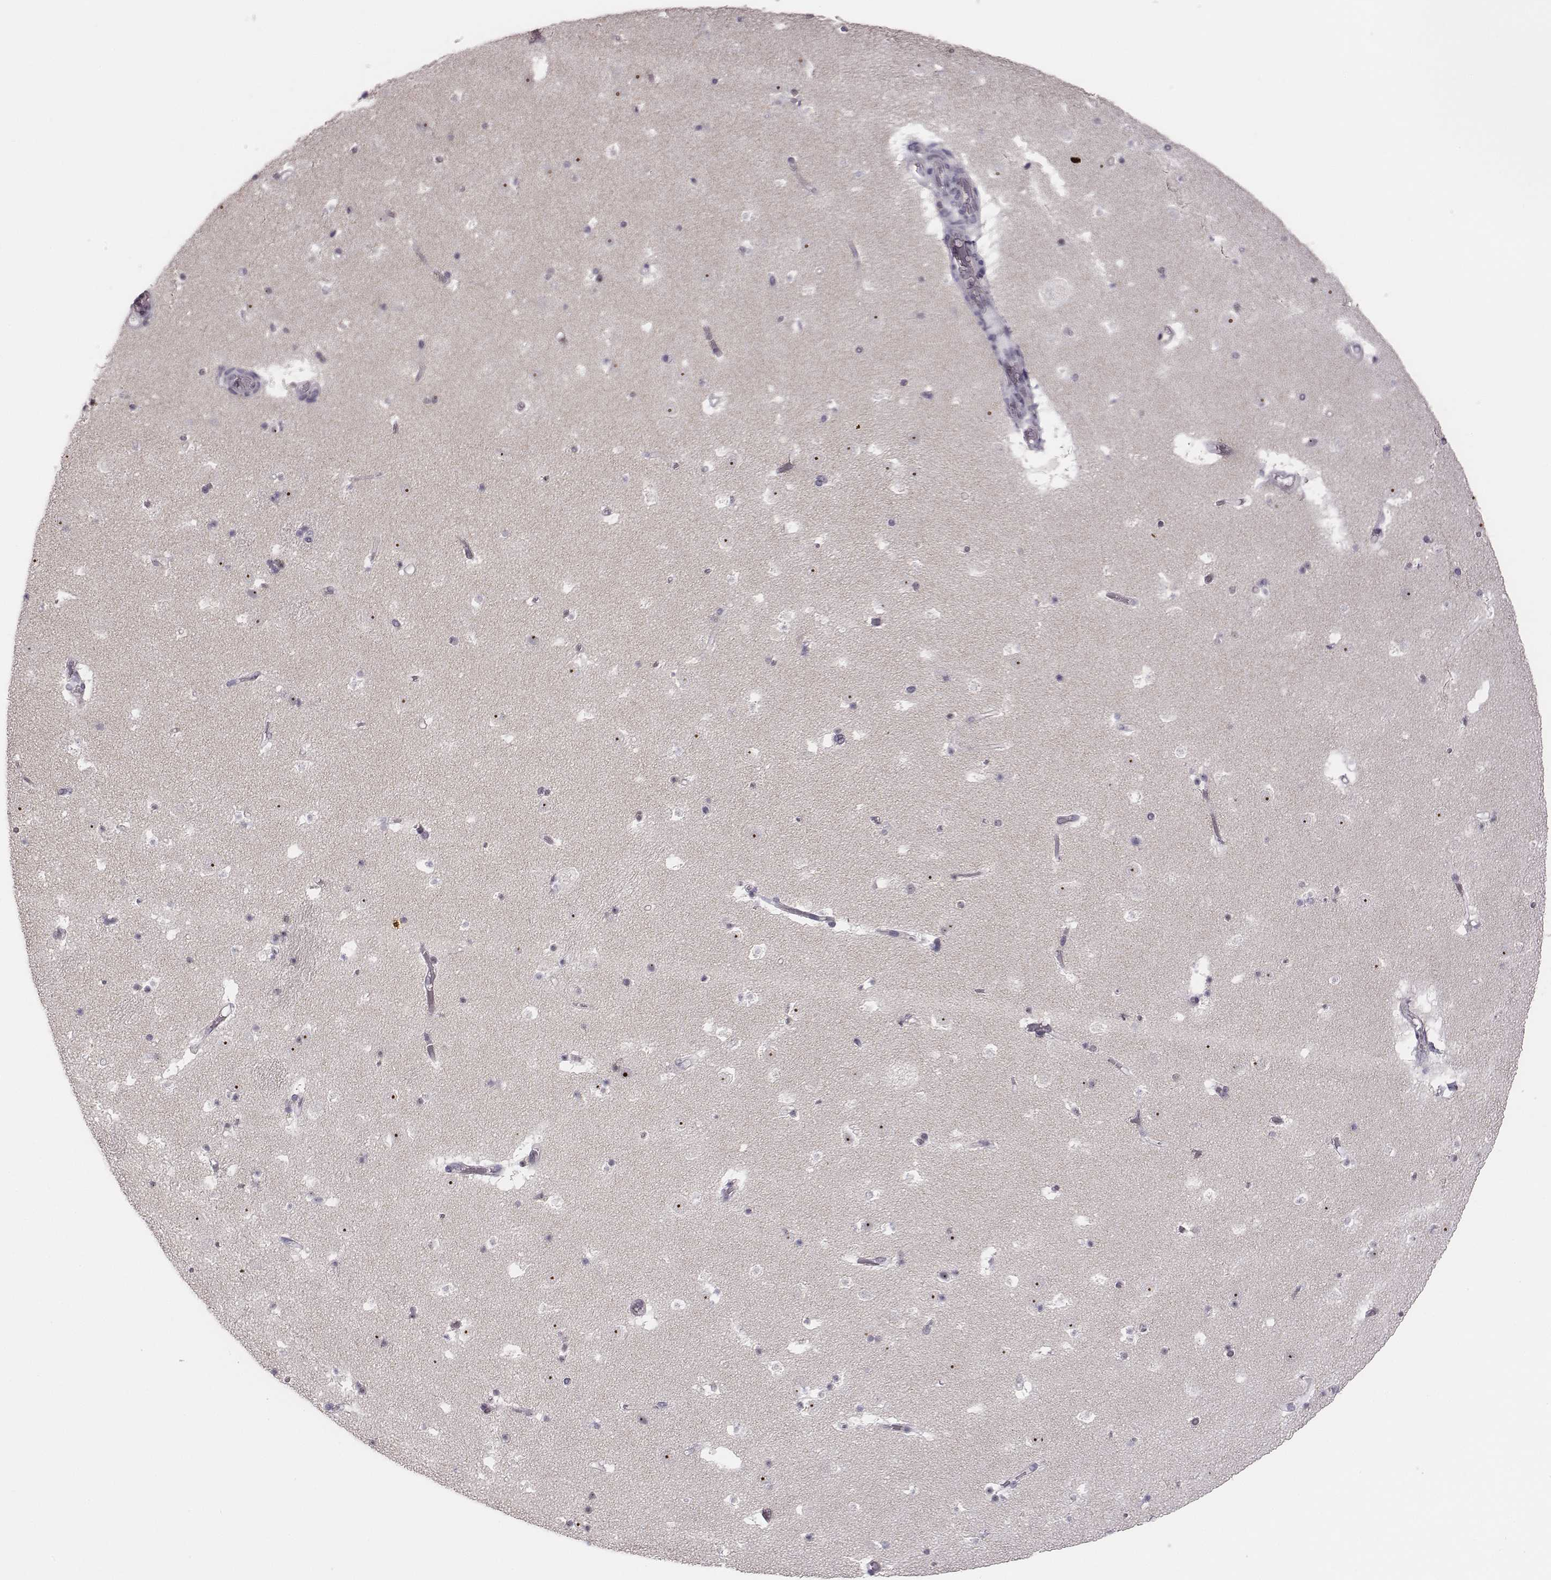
{"staining": {"intensity": "negative", "quantity": "none", "location": "none"}, "tissue": "caudate", "cell_type": "Glial cells", "image_type": "normal", "snomed": [{"axis": "morphology", "description": "Normal tissue, NOS"}, {"axis": "topography", "description": "Lateral ventricle wall"}], "caption": "Glial cells show no significant positivity in normal caudate. Brightfield microscopy of IHC stained with DAB (3,3'-diaminobenzidine) (brown) and hematoxylin (blue), captured at high magnification.", "gene": "NIFK", "patient": {"sex": "female", "age": 42}}